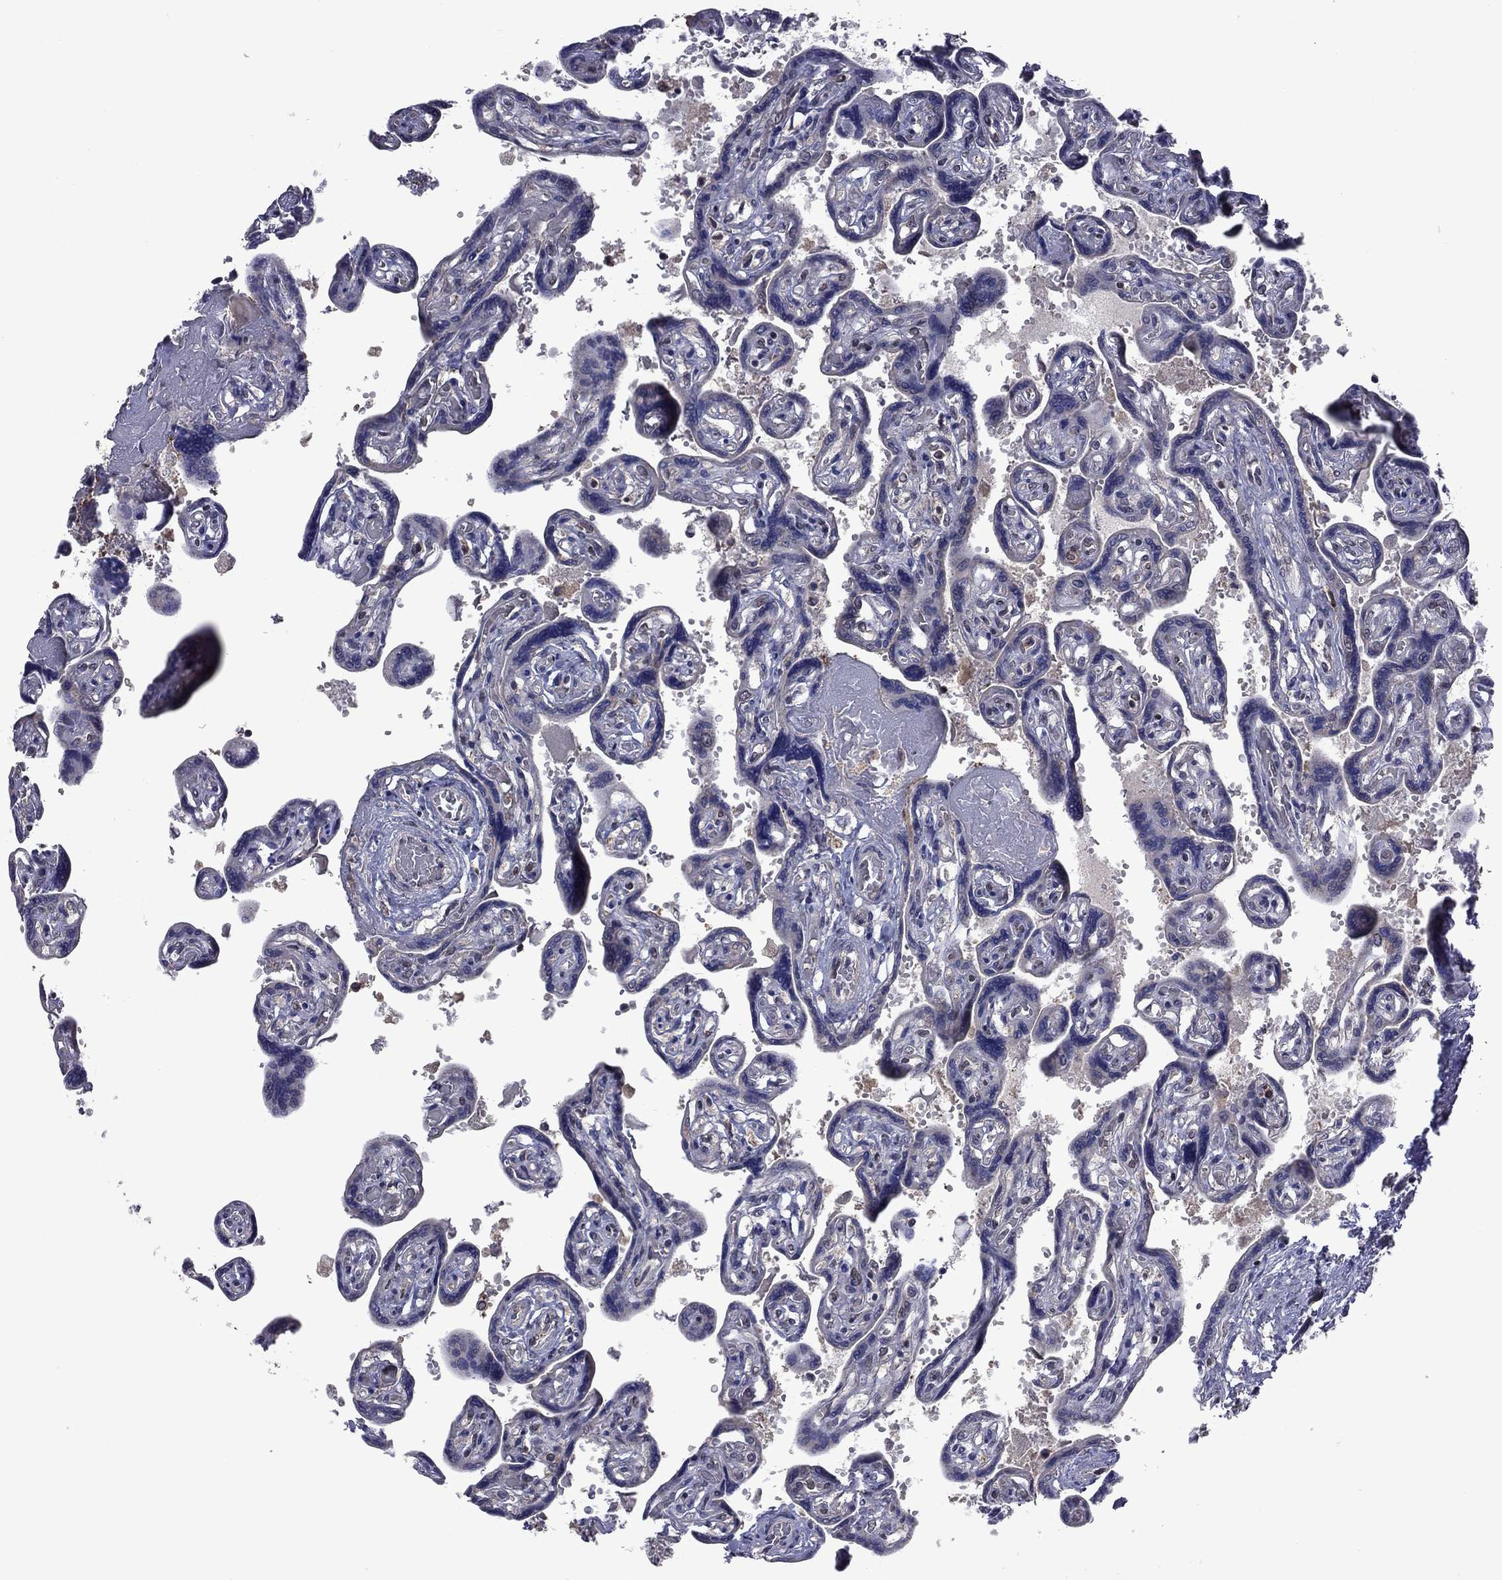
{"staining": {"intensity": "weak", "quantity": "25%-75%", "location": "cytoplasmic/membranous"}, "tissue": "placenta", "cell_type": "Decidual cells", "image_type": "normal", "snomed": [{"axis": "morphology", "description": "Normal tissue, NOS"}, {"axis": "topography", "description": "Placenta"}], "caption": "Decidual cells exhibit low levels of weak cytoplasmic/membranous staining in about 25%-75% of cells in unremarkable placenta. (DAB (3,3'-diaminobenzidine) = brown stain, brightfield microscopy at high magnification).", "gene": "GPAA1", "patient": {"sex": "female", "age": 32}}